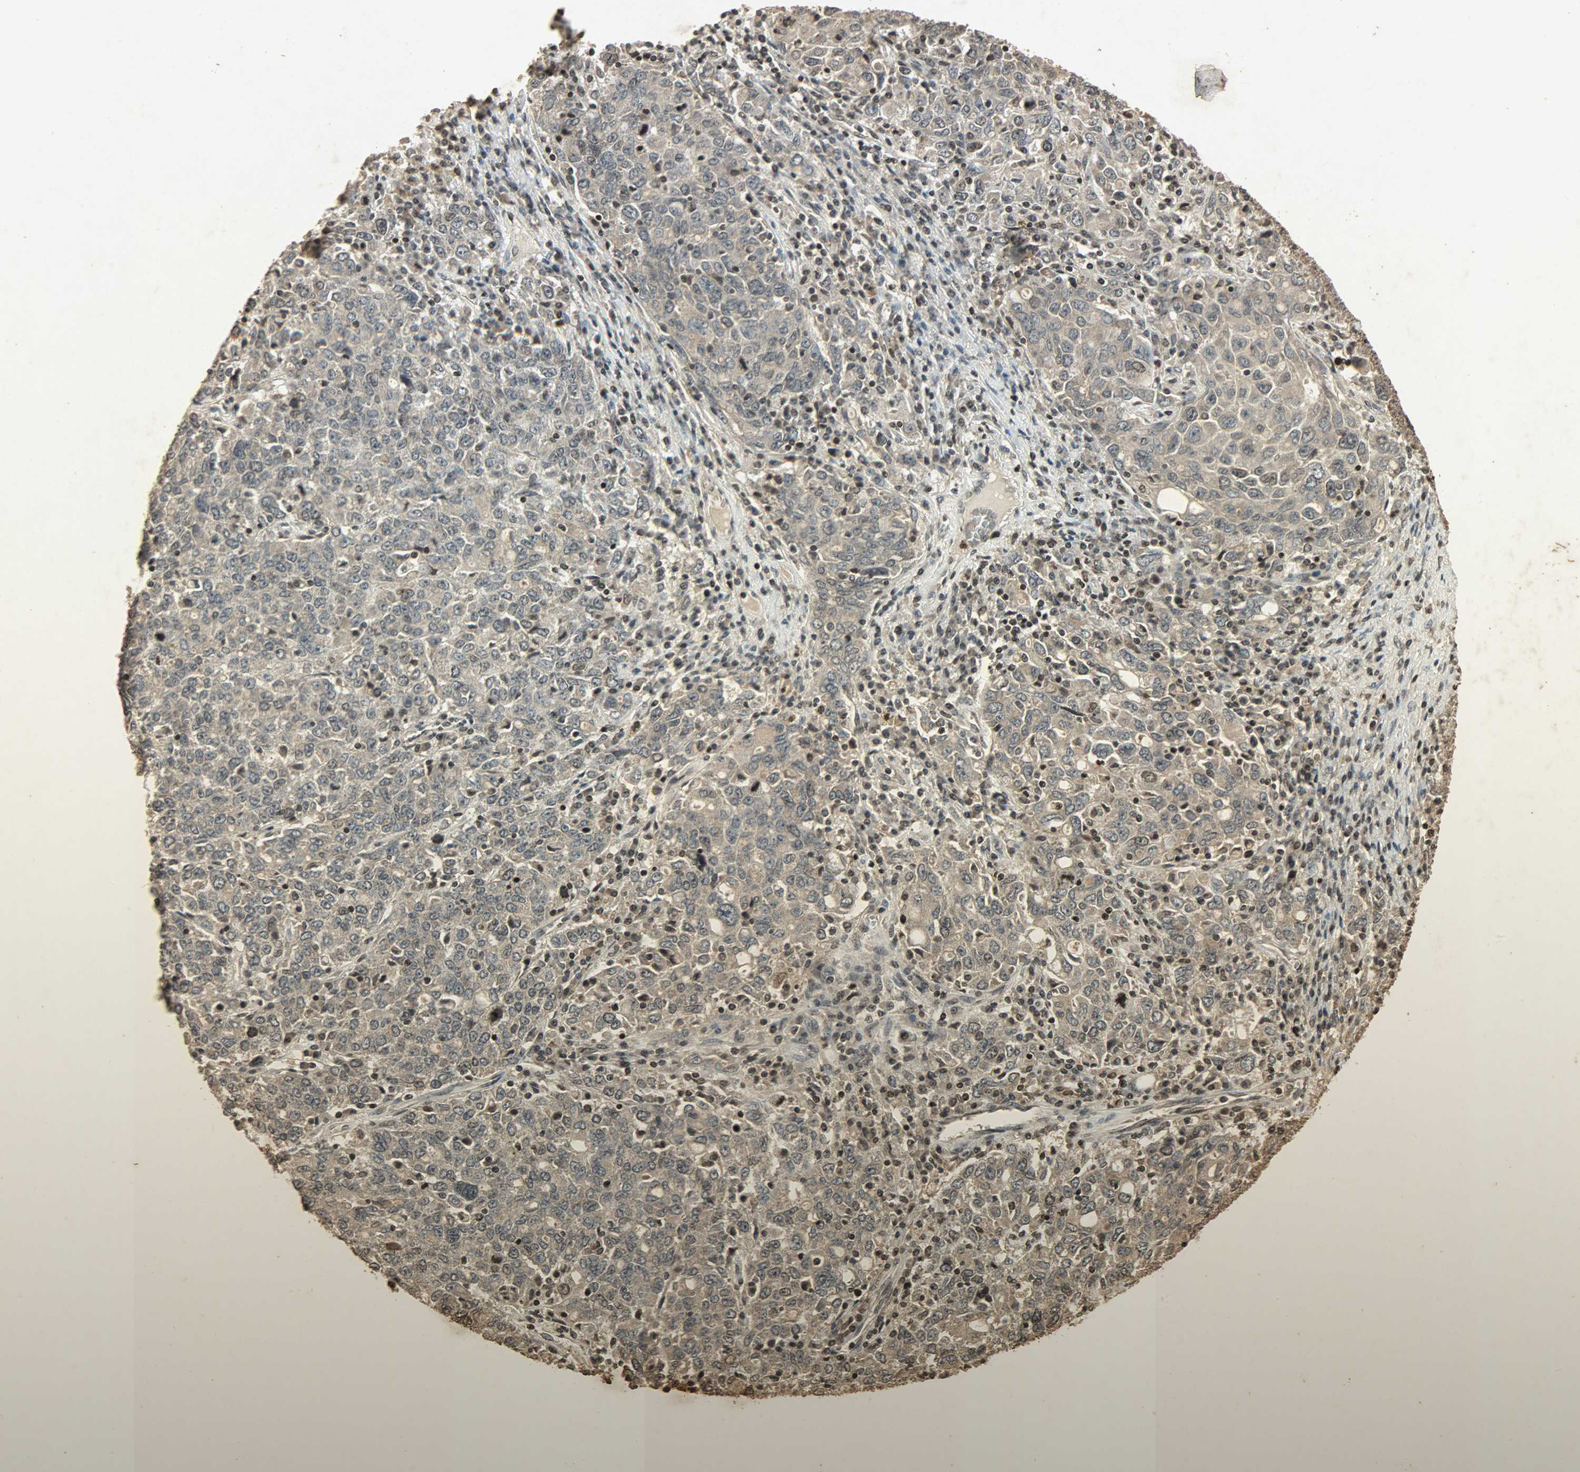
{"staining": {"intensity": "weak", "quantity": ">75%", "location": "cytoplasmic/membranous,nuclear"}, "tissue": "ovarian cancer", "cell_type": "Tumor cells", "image_type": "cancer", "snomed": [{"axis": "morphology", "description": "Carcinoma, endometroid"}, {"axis": "topography", "description": "Ovary"}], "caption": "Ovarian cancer (endometroid carcinoma) stained with a brown dye reveals weak cytoplasmic/membranous and nuclear positive expression in about >75% of tumor cells.", "gene": "PPP3R1", "patient": {"sex": "female", "age": 62}}